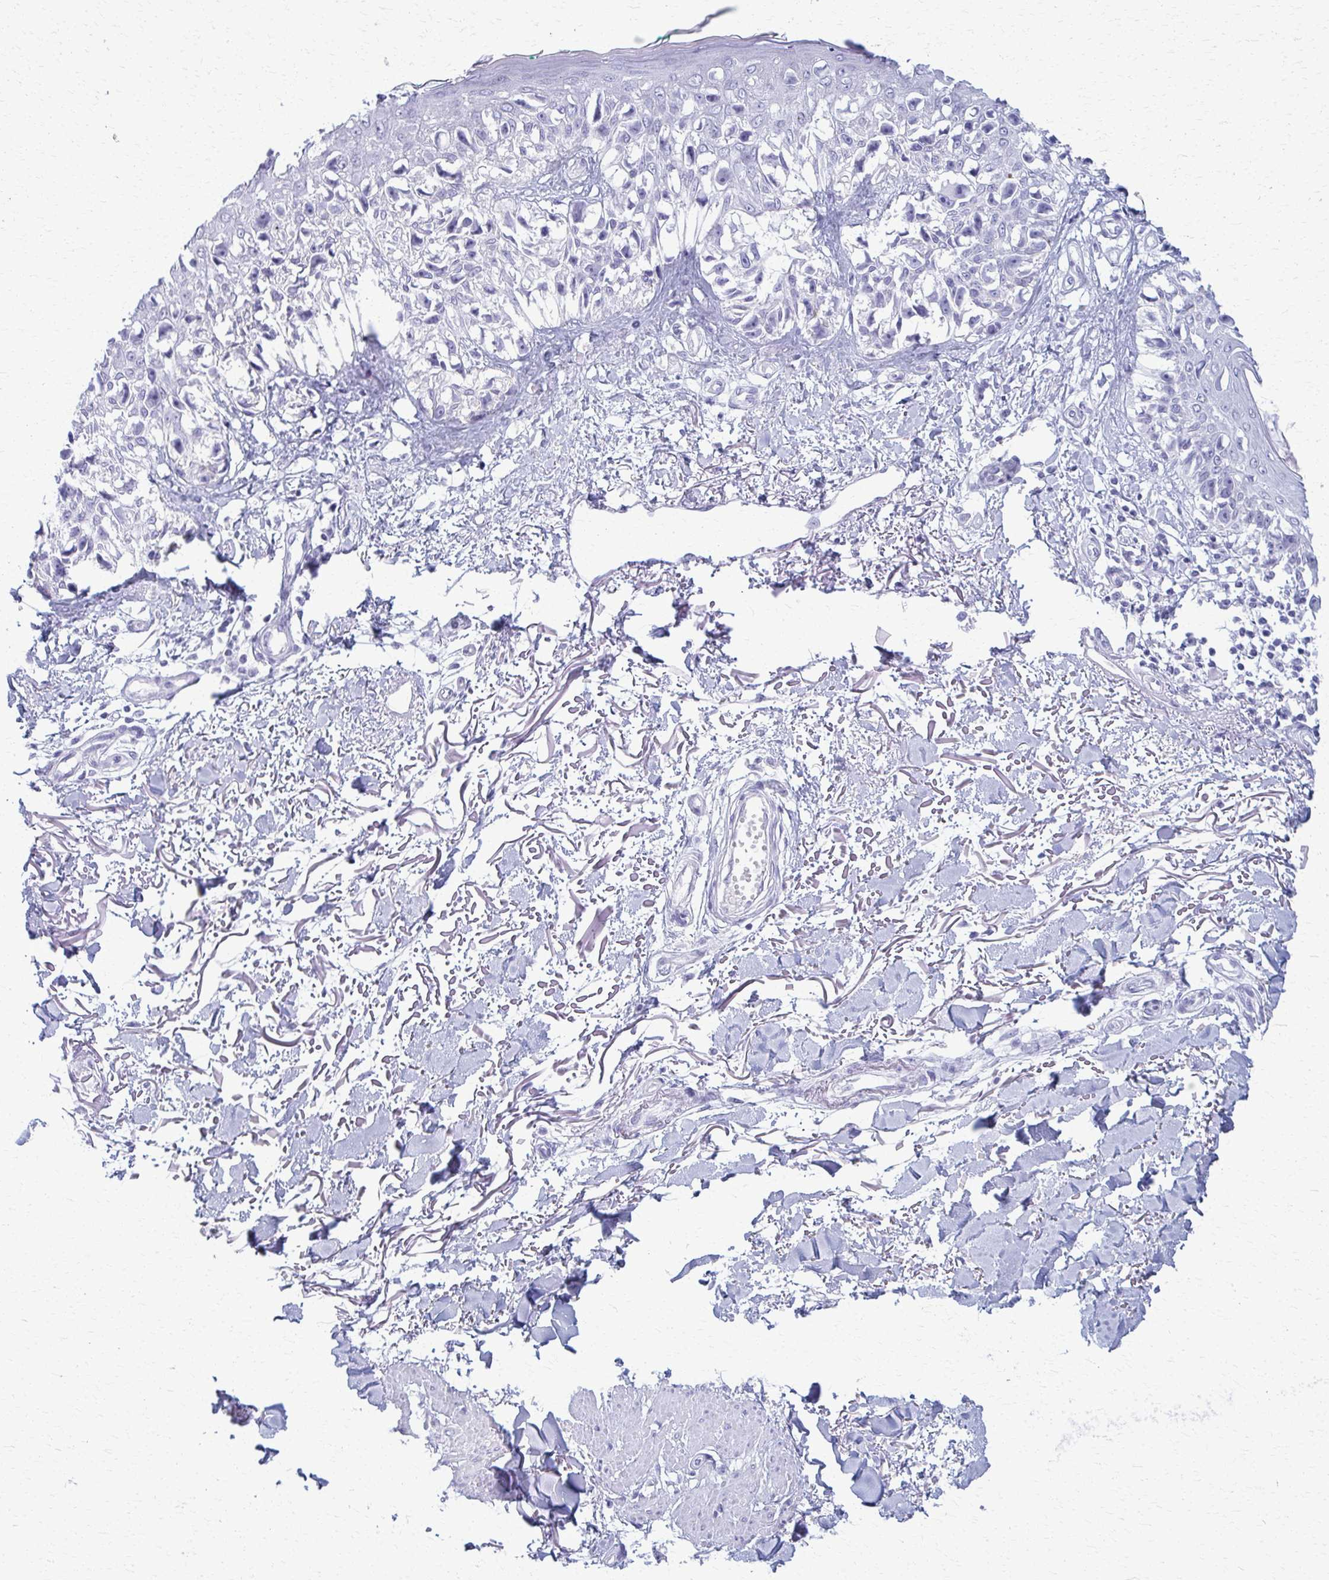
{"staining": {"intensity": "negative", "quantity": "none", "location": "none"}, "tissue": "melanoma", "cell_type": "Tumor cells", "image_type": "cancer", "snomed": [{"axis": "morphology", "description": "Malignant melanoma, NOS"}, {"axis": "topography", "description": "Skin"}], "caption": "The histopathology image reveals no staining of tumor cells in malignant melanoma.", "gene": "ACSM2B", "patient": {"sex": "male", "age": 73}}